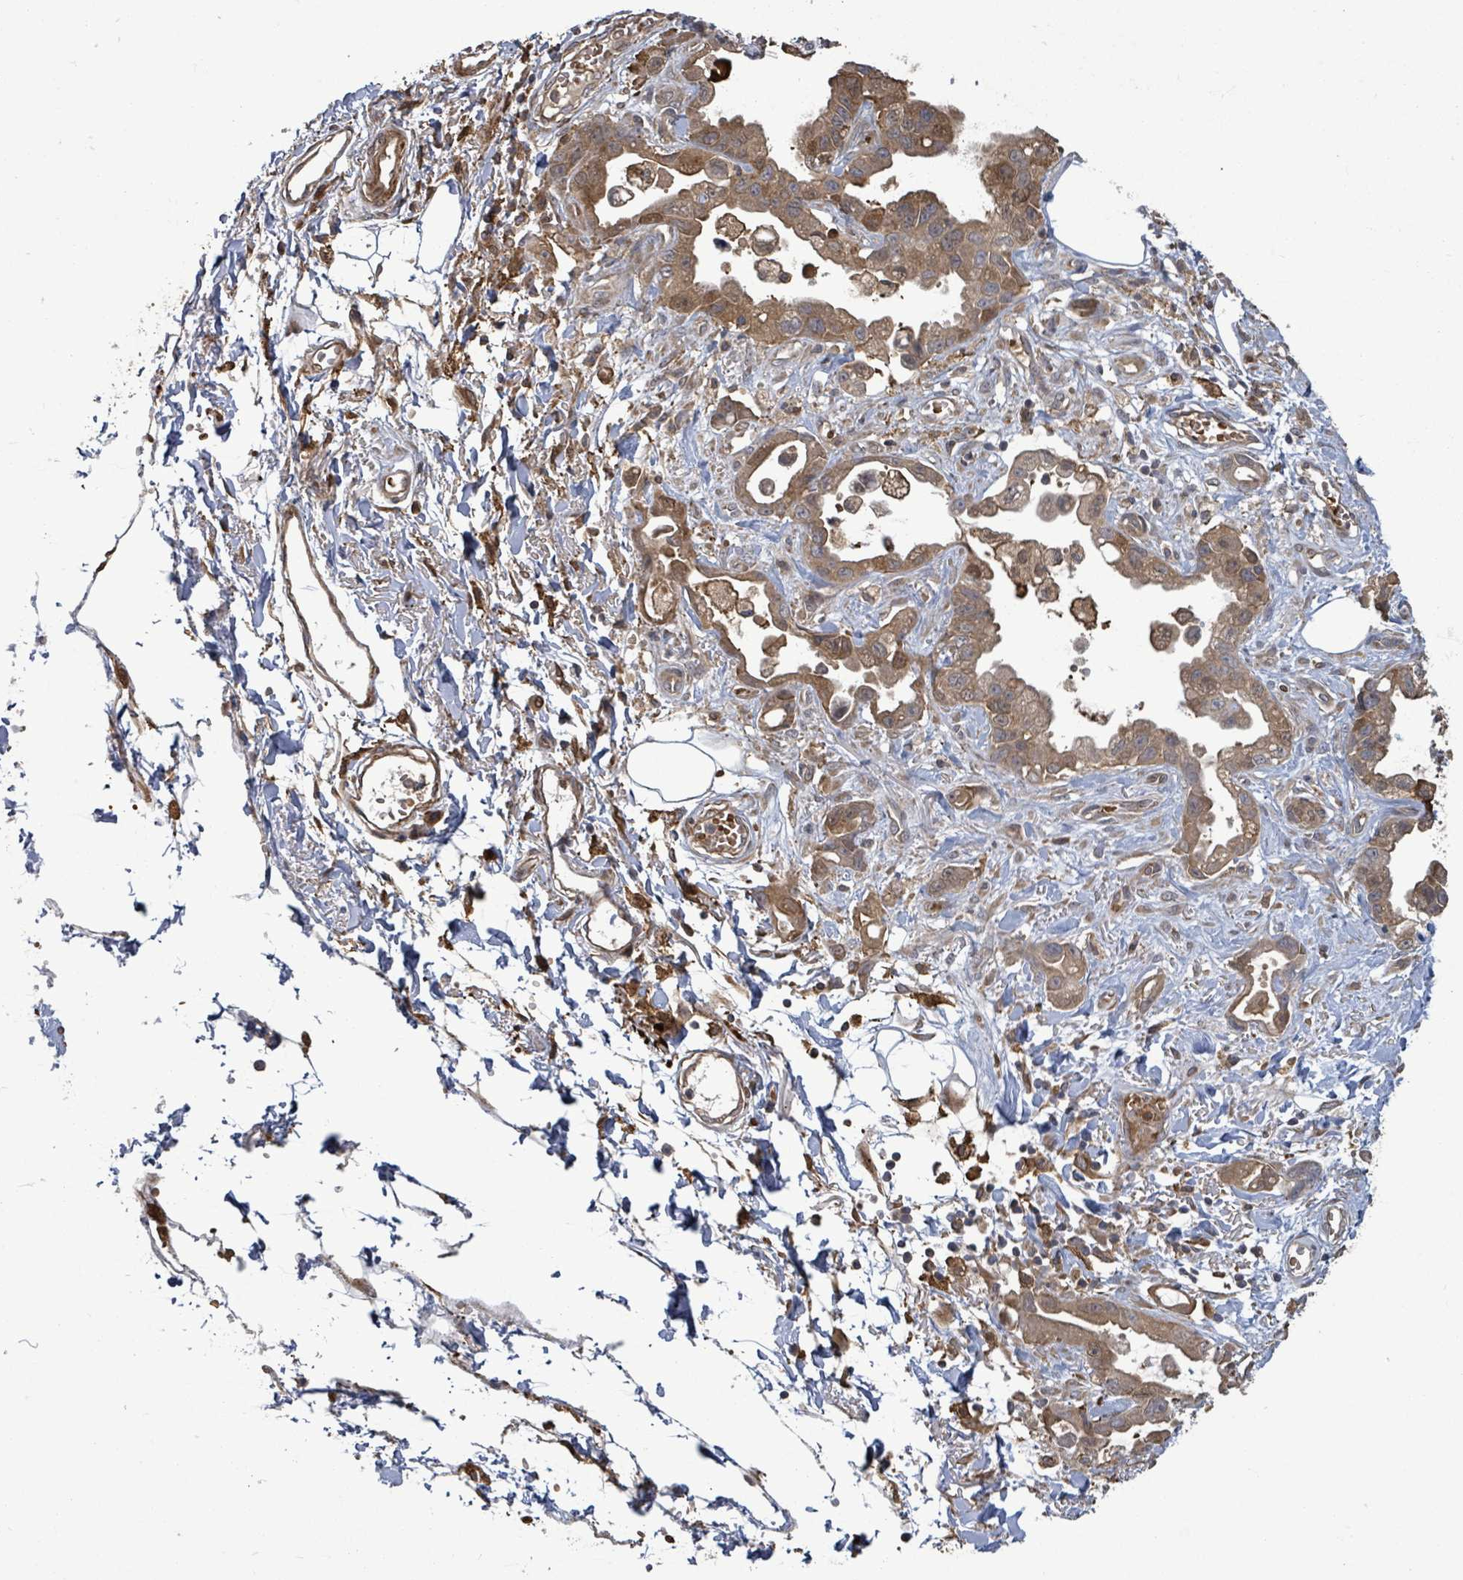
{"staining": {"intensity": "moderate", "quantity": ">75%", "location": "cytoplasmic/membranous"}, "tissue": "stomach cancer", "cell_type": "Tumor cells", "image_type": "cancer", "snomed": [{"axis": "morphology", "description": "Adenocarcinoma, NOS"}, {"axis": "topography", "description": "Stomach"}], "caption": "Protein expression analysis of stomach cancer (adenocarcinoma) reveals moderate cytoplasmic/membranous staining in approximately >75% of tumor cells.", "gene": "MAP3K6", "patient": {"sex": "male", "age": 55}}